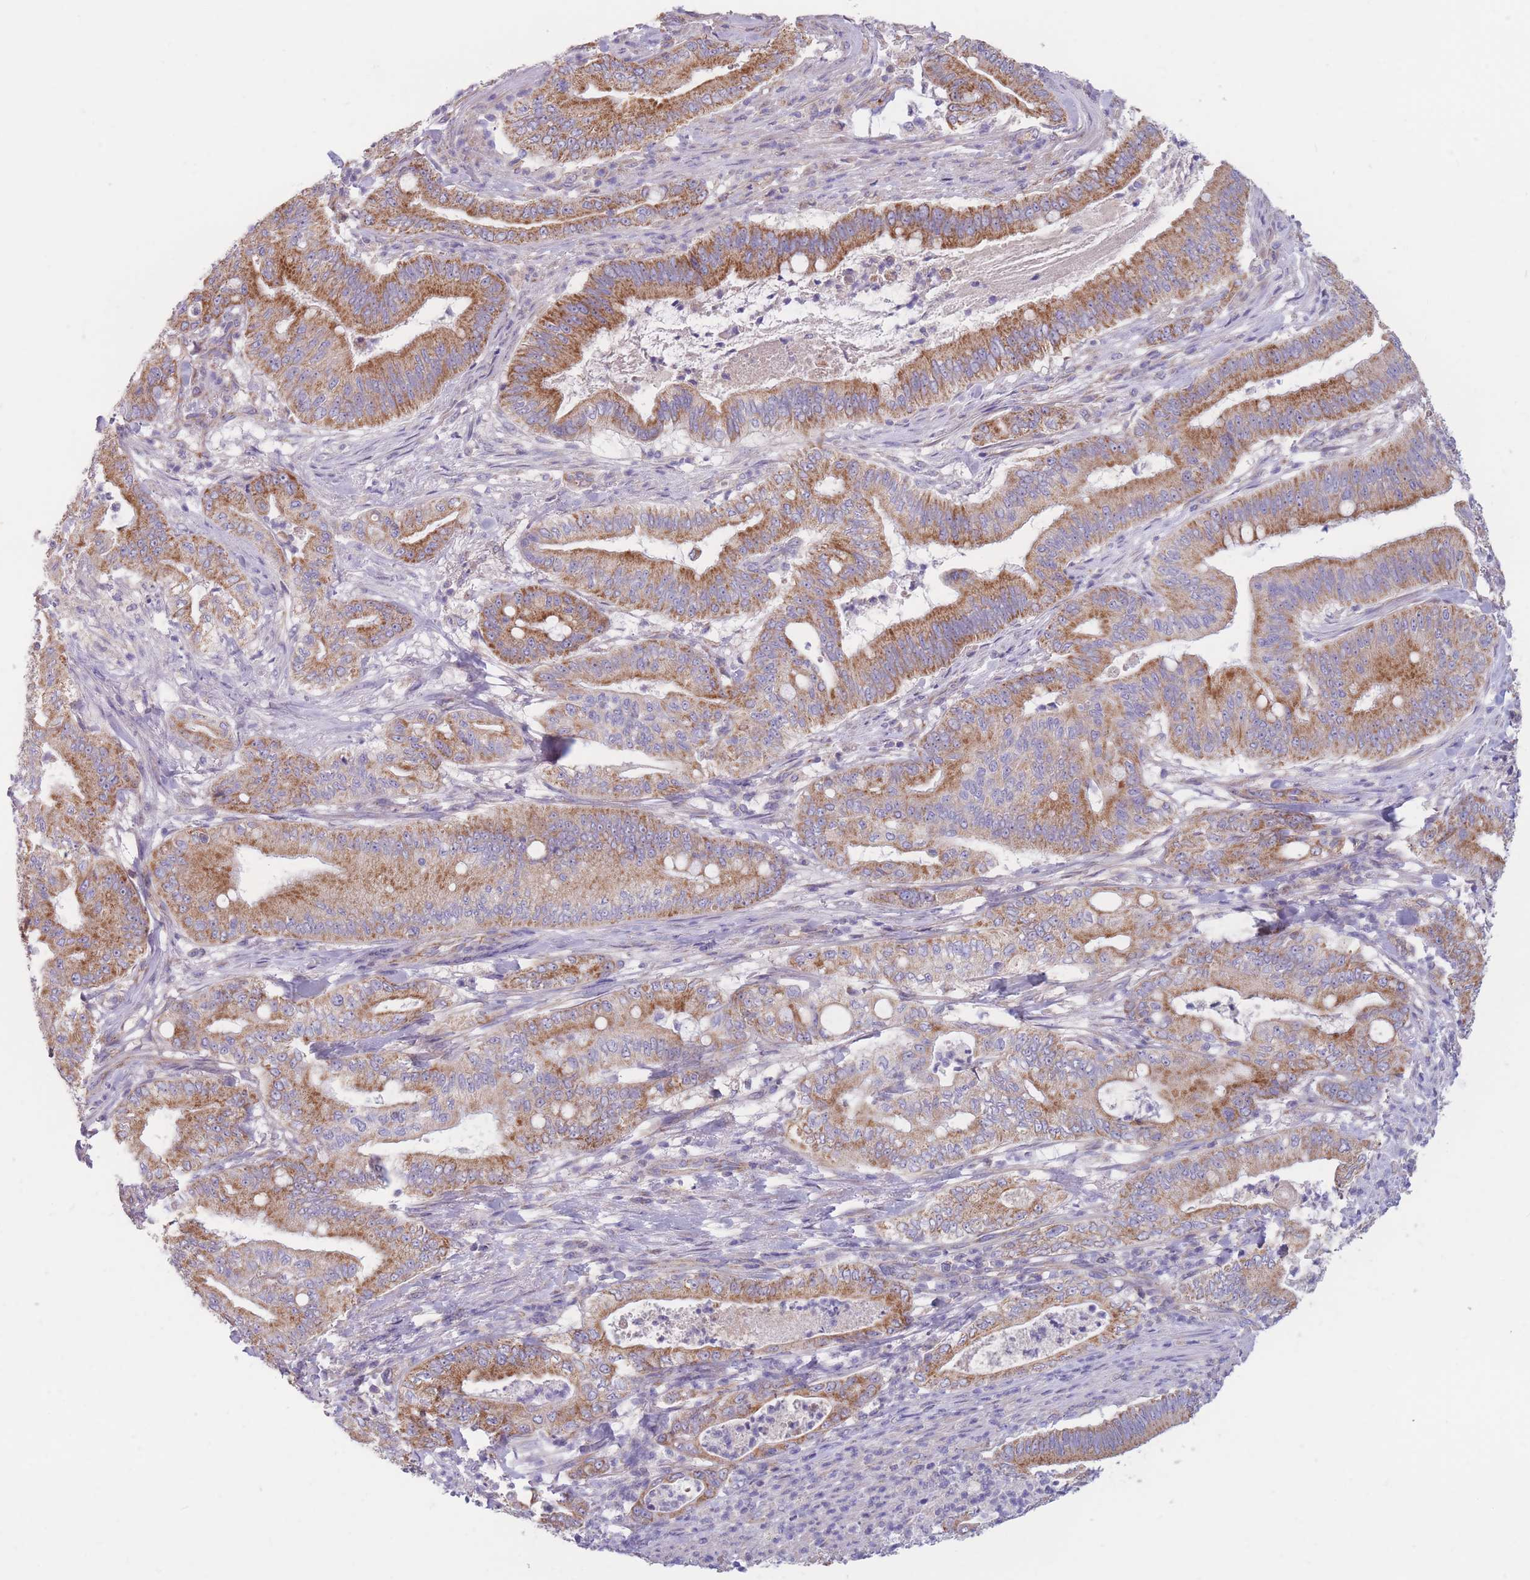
{"staining": {"intensity": "strong", "quantity": ">75%", "location": "cytoplasmic/membranous"}, "tissue": "pancreatic cancer", "cell_type": "Tumor cells", "image_type": "cancer", "snomed": [{"axis": "morphology", "description": "Adenocarcinoma, NOS"}, {"axis": "topography", "description": "Pancreas"}], "caption": "The immunohistochemical stain labels strong cytoplasmic/membranous staining in tumor cells of adenocarcinoma (pancreatic) tissue.", "gene": "MRPS9", "patient": {"sex": "male", "age": 71}}